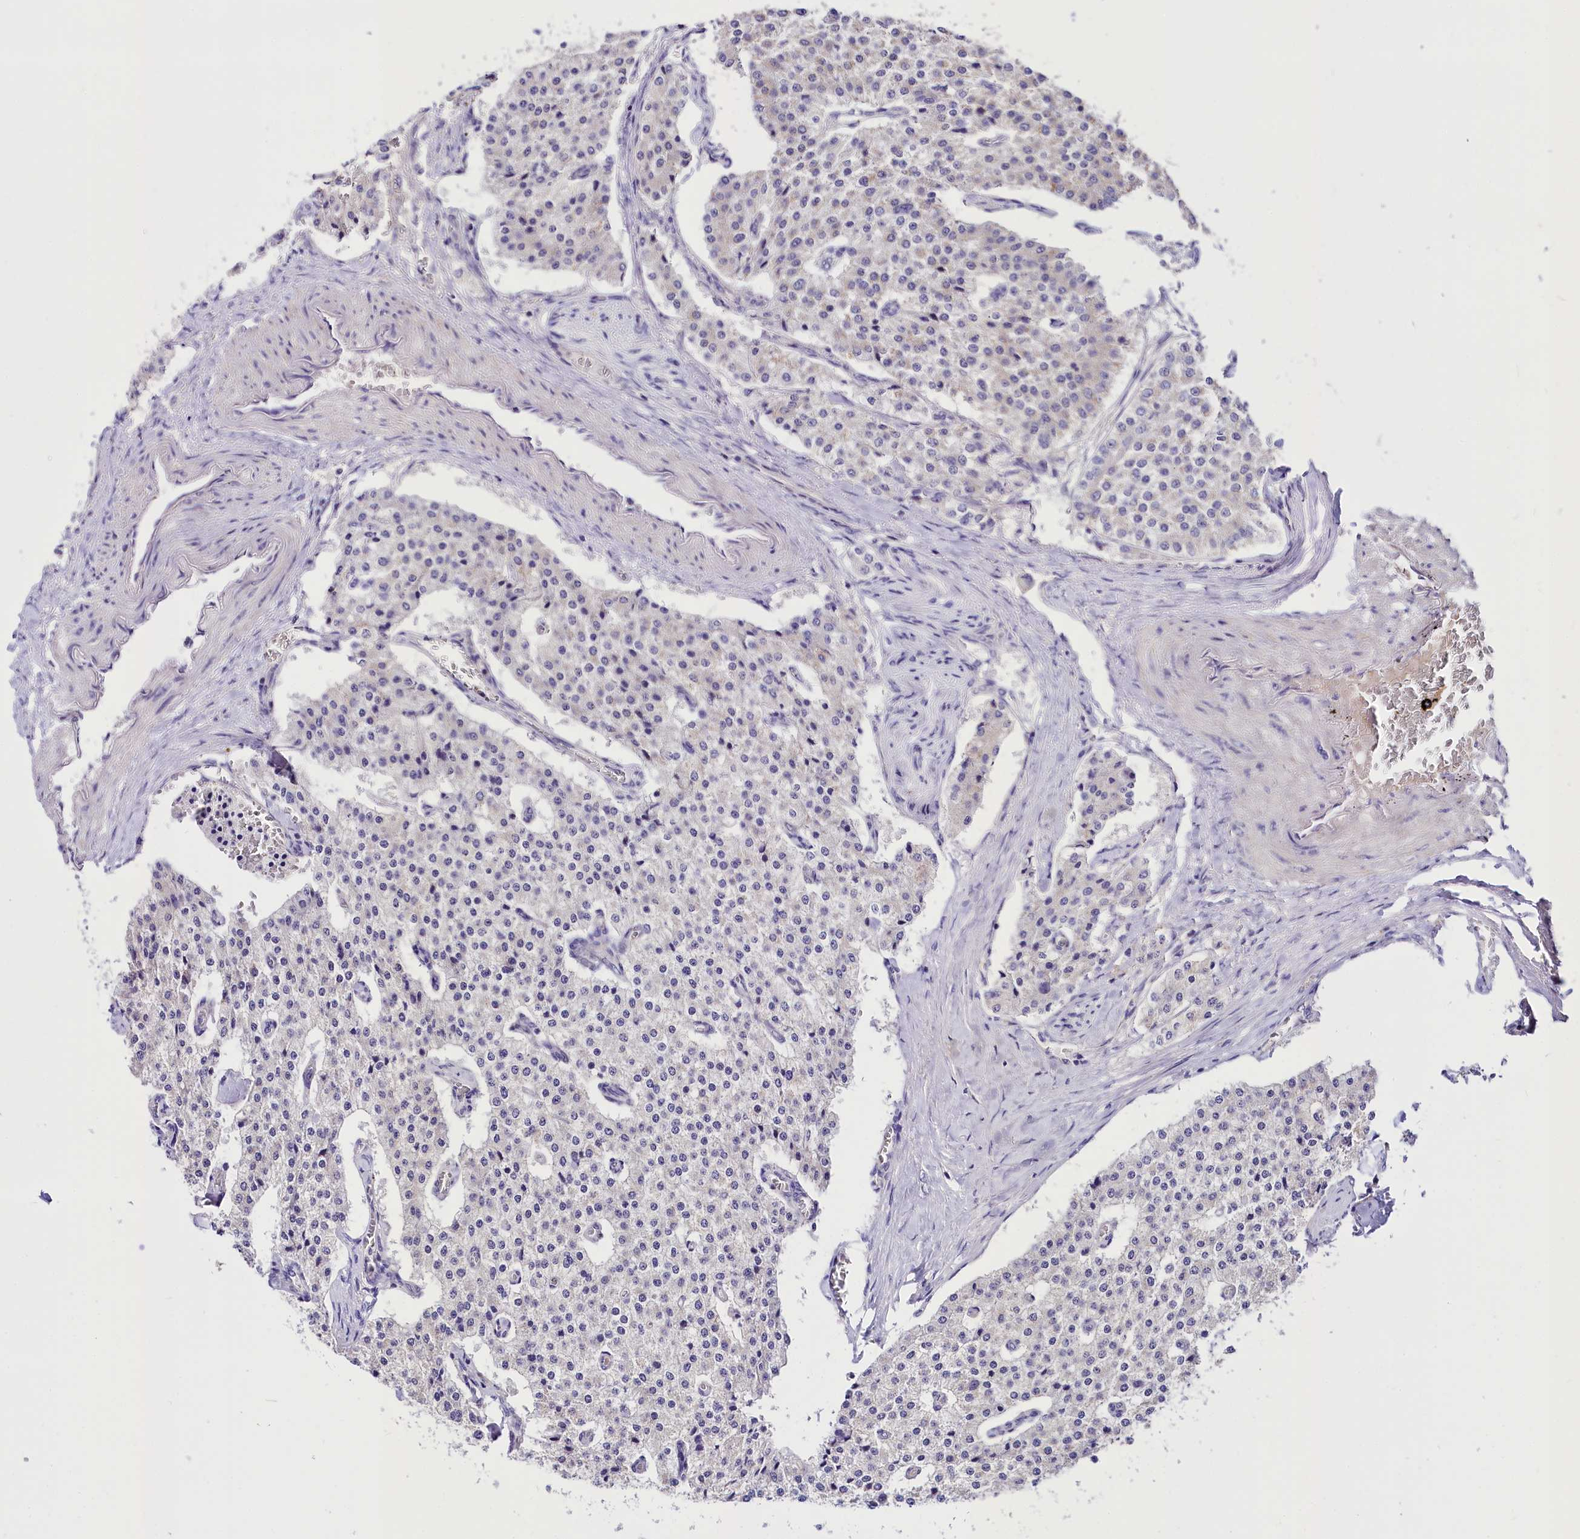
{"staining": {"intensity": "negative", "quantity": "none", "location": "none"}, "tissue": "carcinoid", "cell_type": "Tumor cells", "image_type": "cancer", "snomed": [{"axis": "morphology", "description": "Carcinoid, malignant, NOS"}, {"axis": "topography", "description": "Colon"}], "caption": "High power microscopy photomicrograph of an IHC image of carcinoid, revealing no significant staining in tumor cells.", "gene": "ABHD5", "patient": {"sex": "female", "age": 52}}